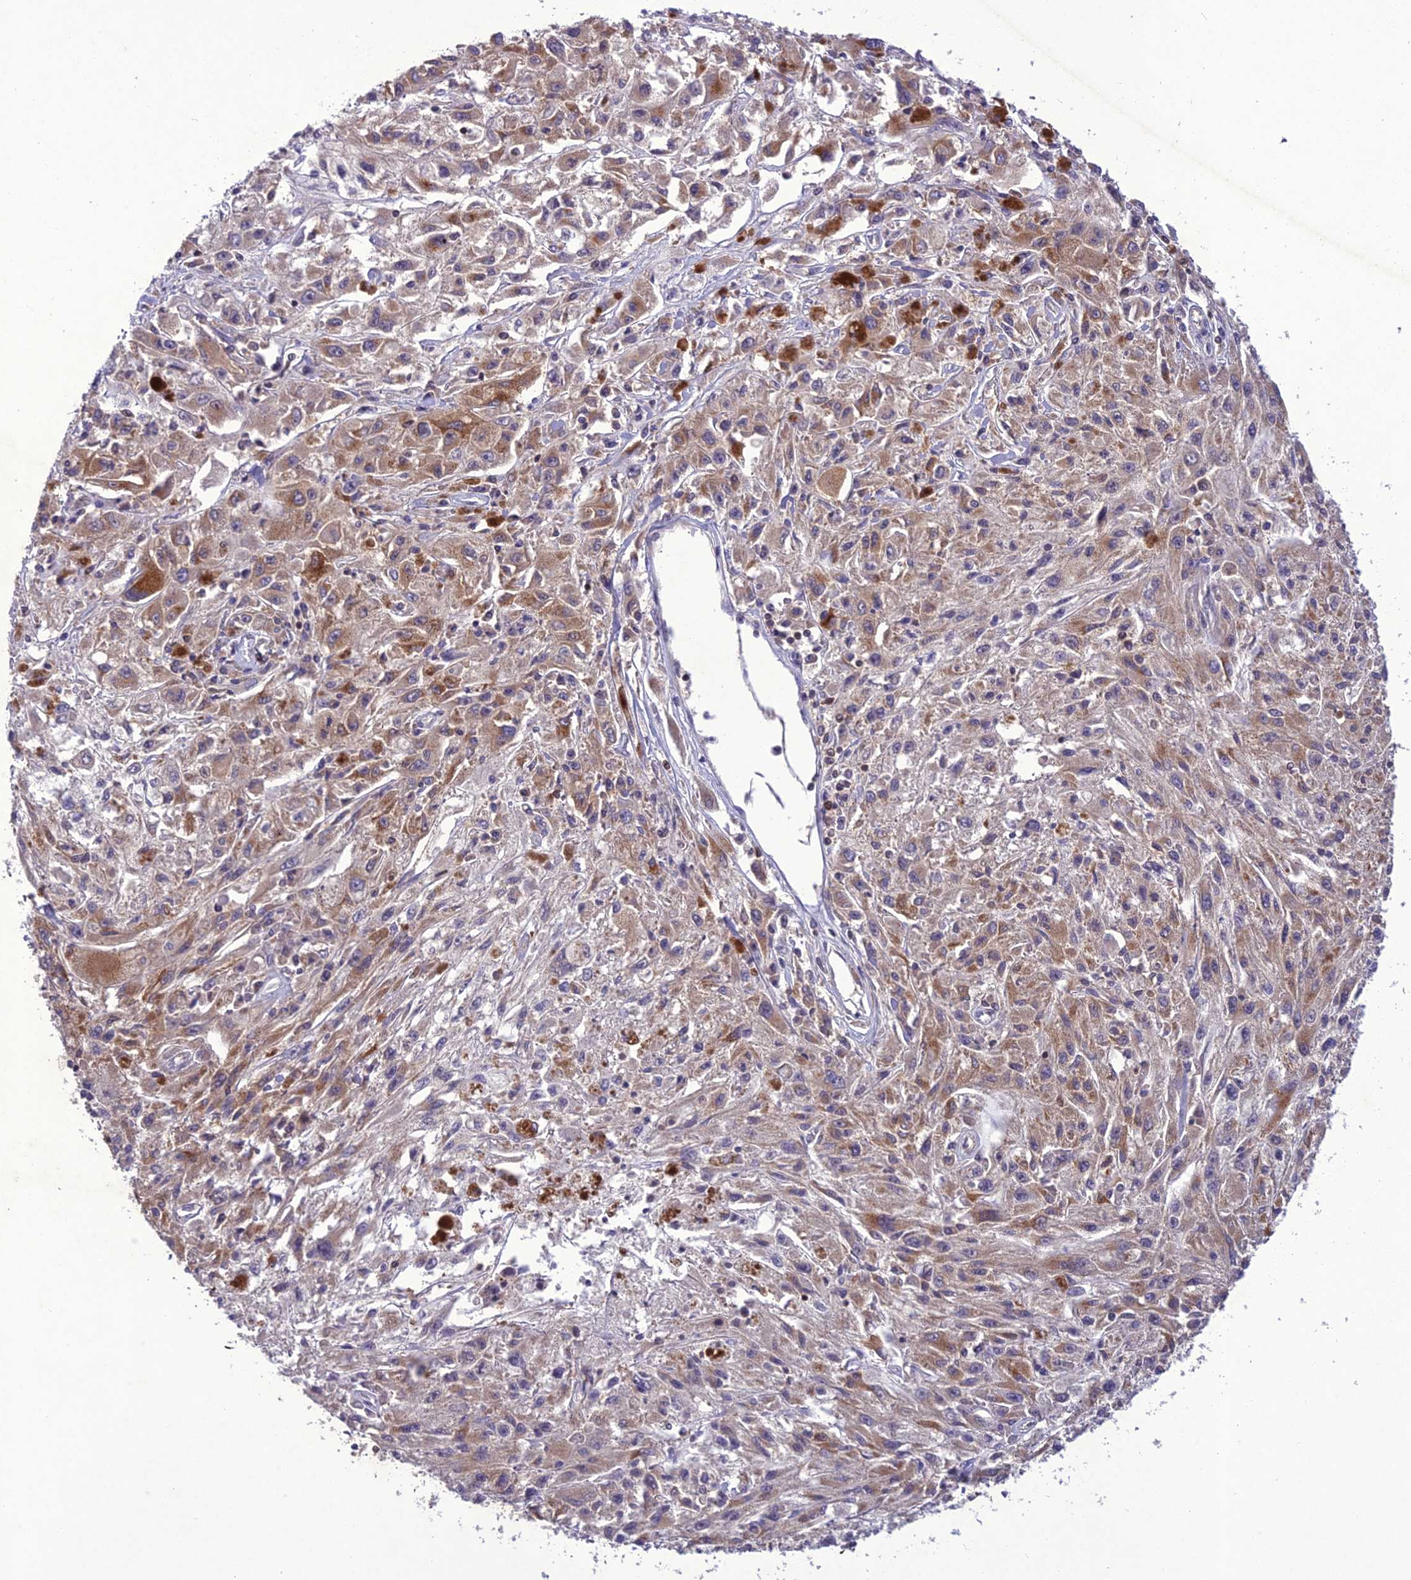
{"staining": {"intensity": "moderate", "quantity": "25%-75%", "location": "cytoplasmic/membranous"}, "tissue": "melanoma", "cell_type": "Tumor cells", "image_type": "cancer", "snomed": [{"axis": "morphology", "description": "Malignant melanoma, Metastatic site"}, {"axis": "topography", "description": "Skin"}], "caption": "Melanoma stained for a protein (brown) demonstrates moderate cytoplasmic/membranous positive expression in about 25%-75% of tumor cells.", "gene": "GDF6", "patient": {"sex": "male", "age": 53}}